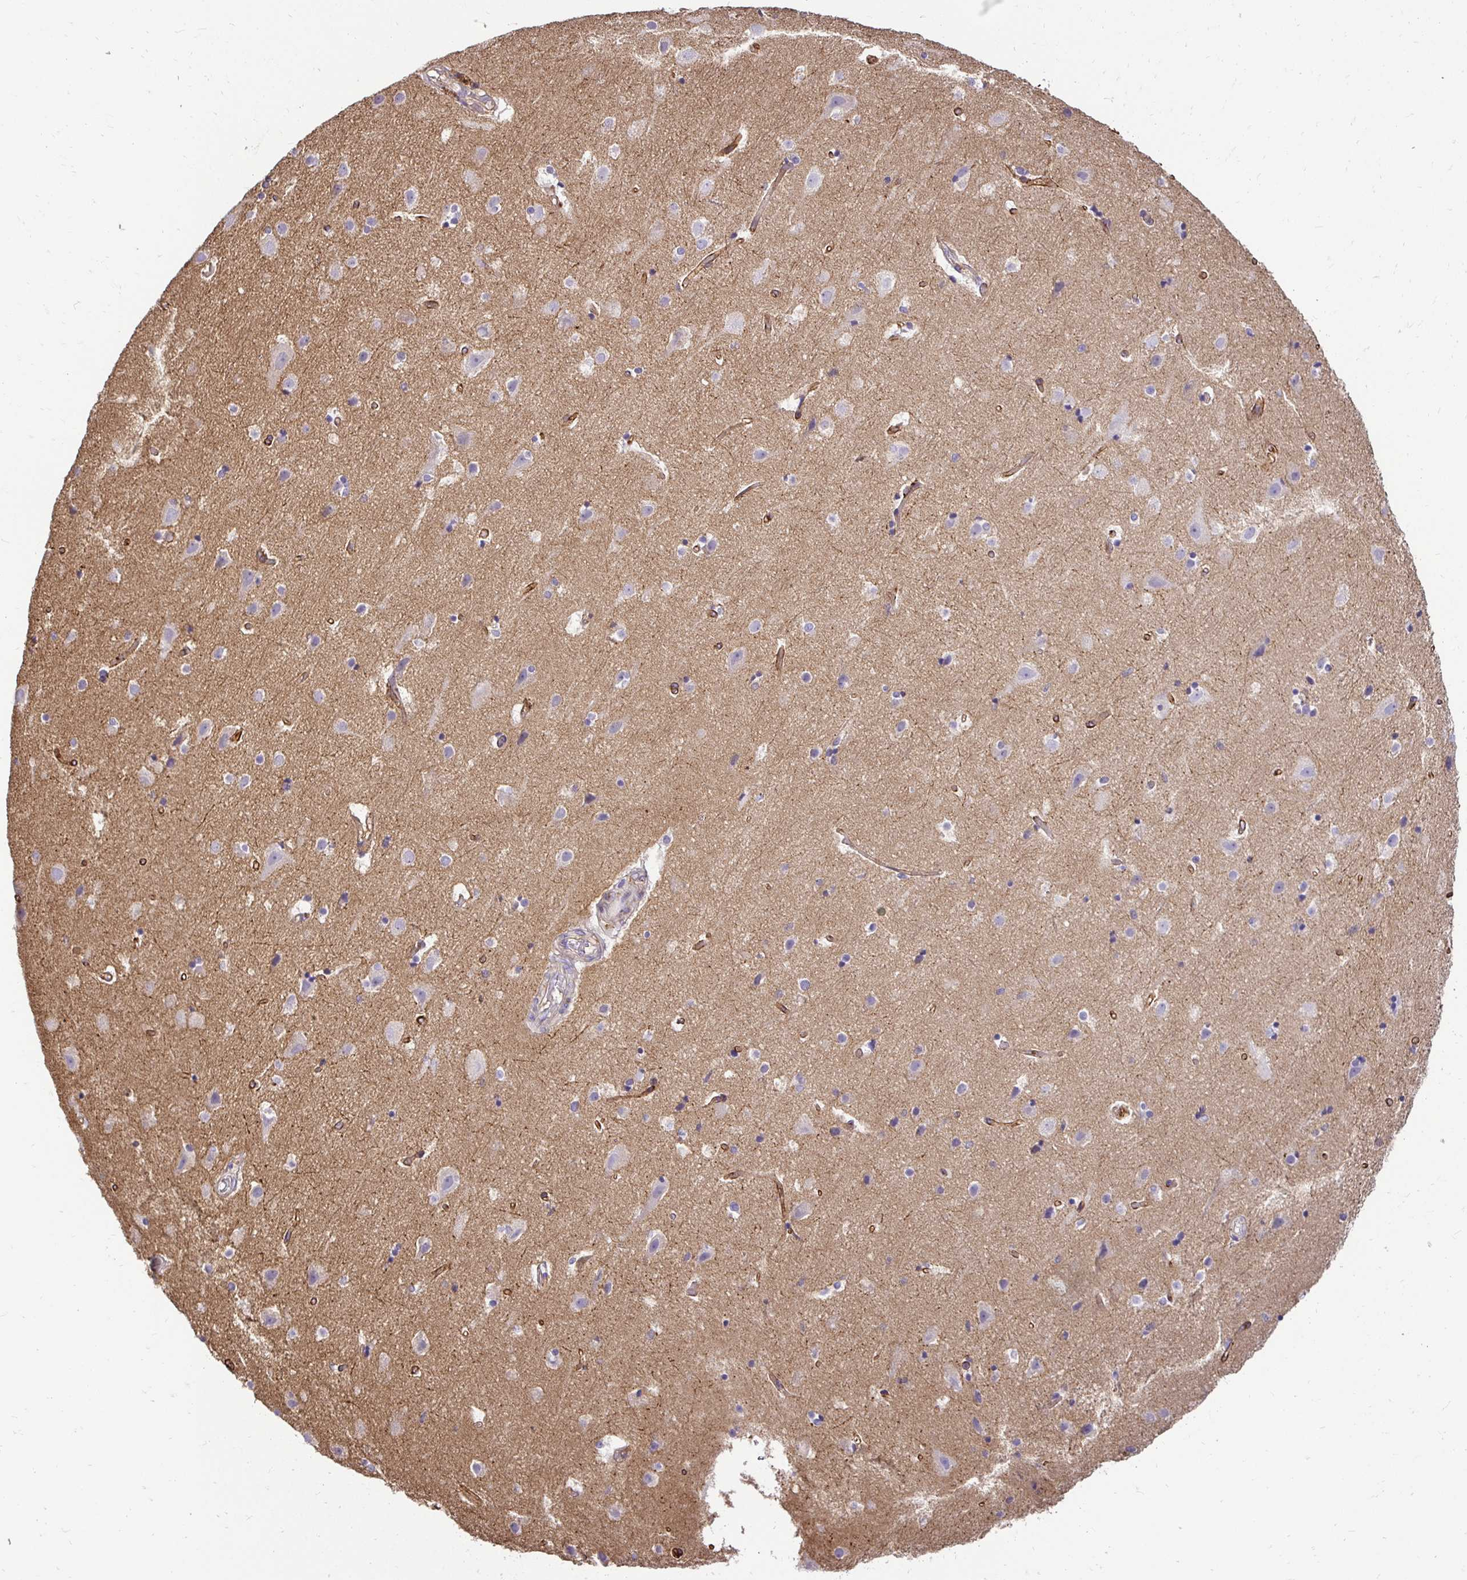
{"staining": {"intensity": "moderate", "quantity": "25%-75%", "location": "cytoplasmic/membranous"}, "tissue": "cerebral cortex", "cell_type": "Endothelial cells", "image_type": "normal", "snomed": [{"axis": "morphology", "description": "Normal tissue, NOS"}, {"axis": "topography", "description": "Cerebral cortex"}], "caption": "Brown immunohistochemical staining in benign cerebral cortex exhibits moderate cytoplasmic/membranous positivity in approximately 25%-75% of endothelial cells.", "gene": "SLC9A1", "patient": {"sex": "female", "age": 52}}